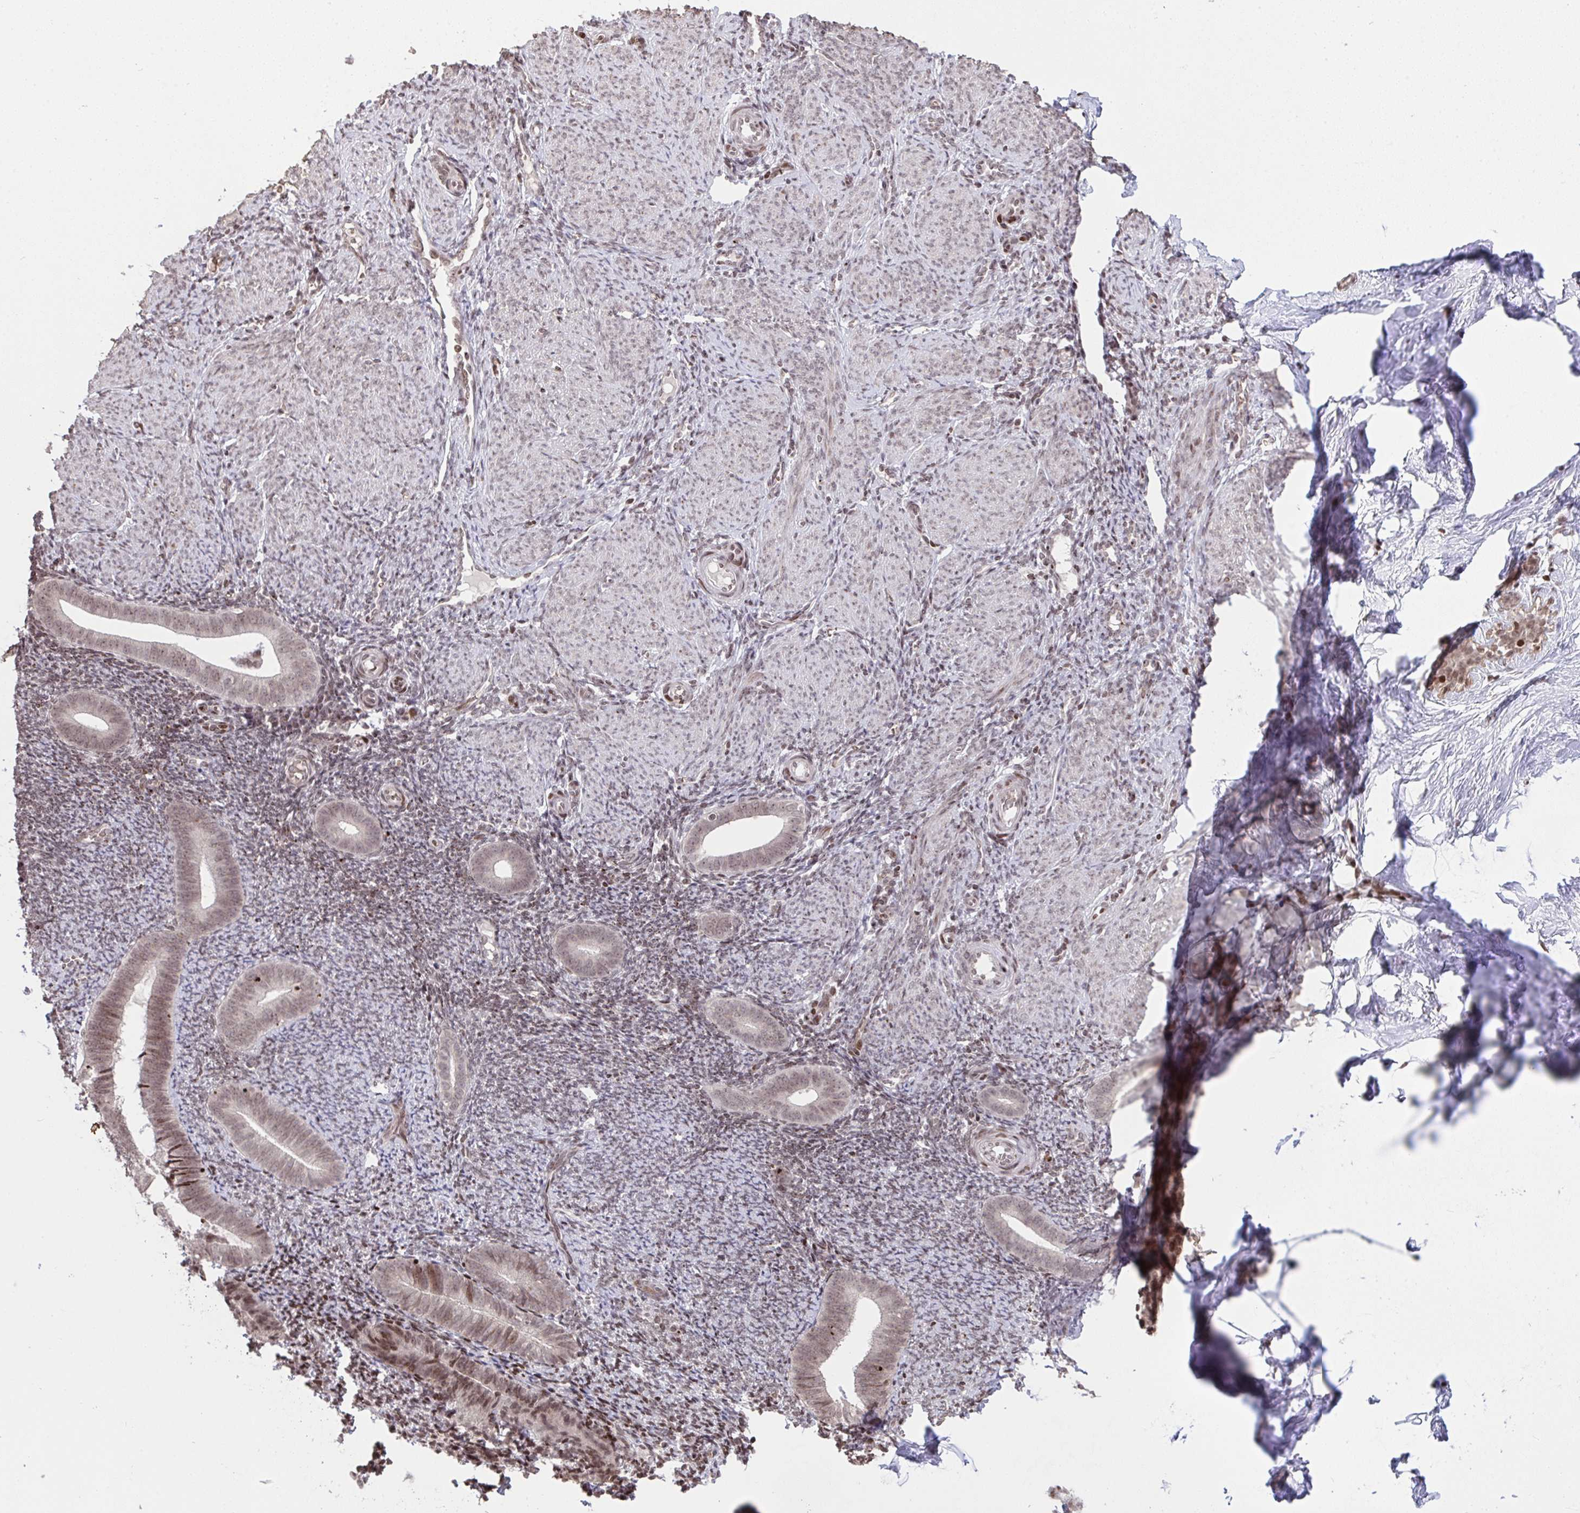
{"staining": {"intensity": "moderate", "quantity": "25%-75%", "location": "nuclear"}, "tissue": "endometrium", "cell_type": "Cells in endometrial stroma", "image_type": "normal", "snomed": [{"axis": "morphology", "description": "Normal tissue, NOS"}, {"axis": "topography", "description": "Endometrium"}], "caption": "The photomicrograph exhibits staining of normal endometrium, revealing moderate nuclear protein expression (brown color) within cells in endometrial stroma.", "gene": "NIP7", "patient": {"sex": "female", "age": 39}}